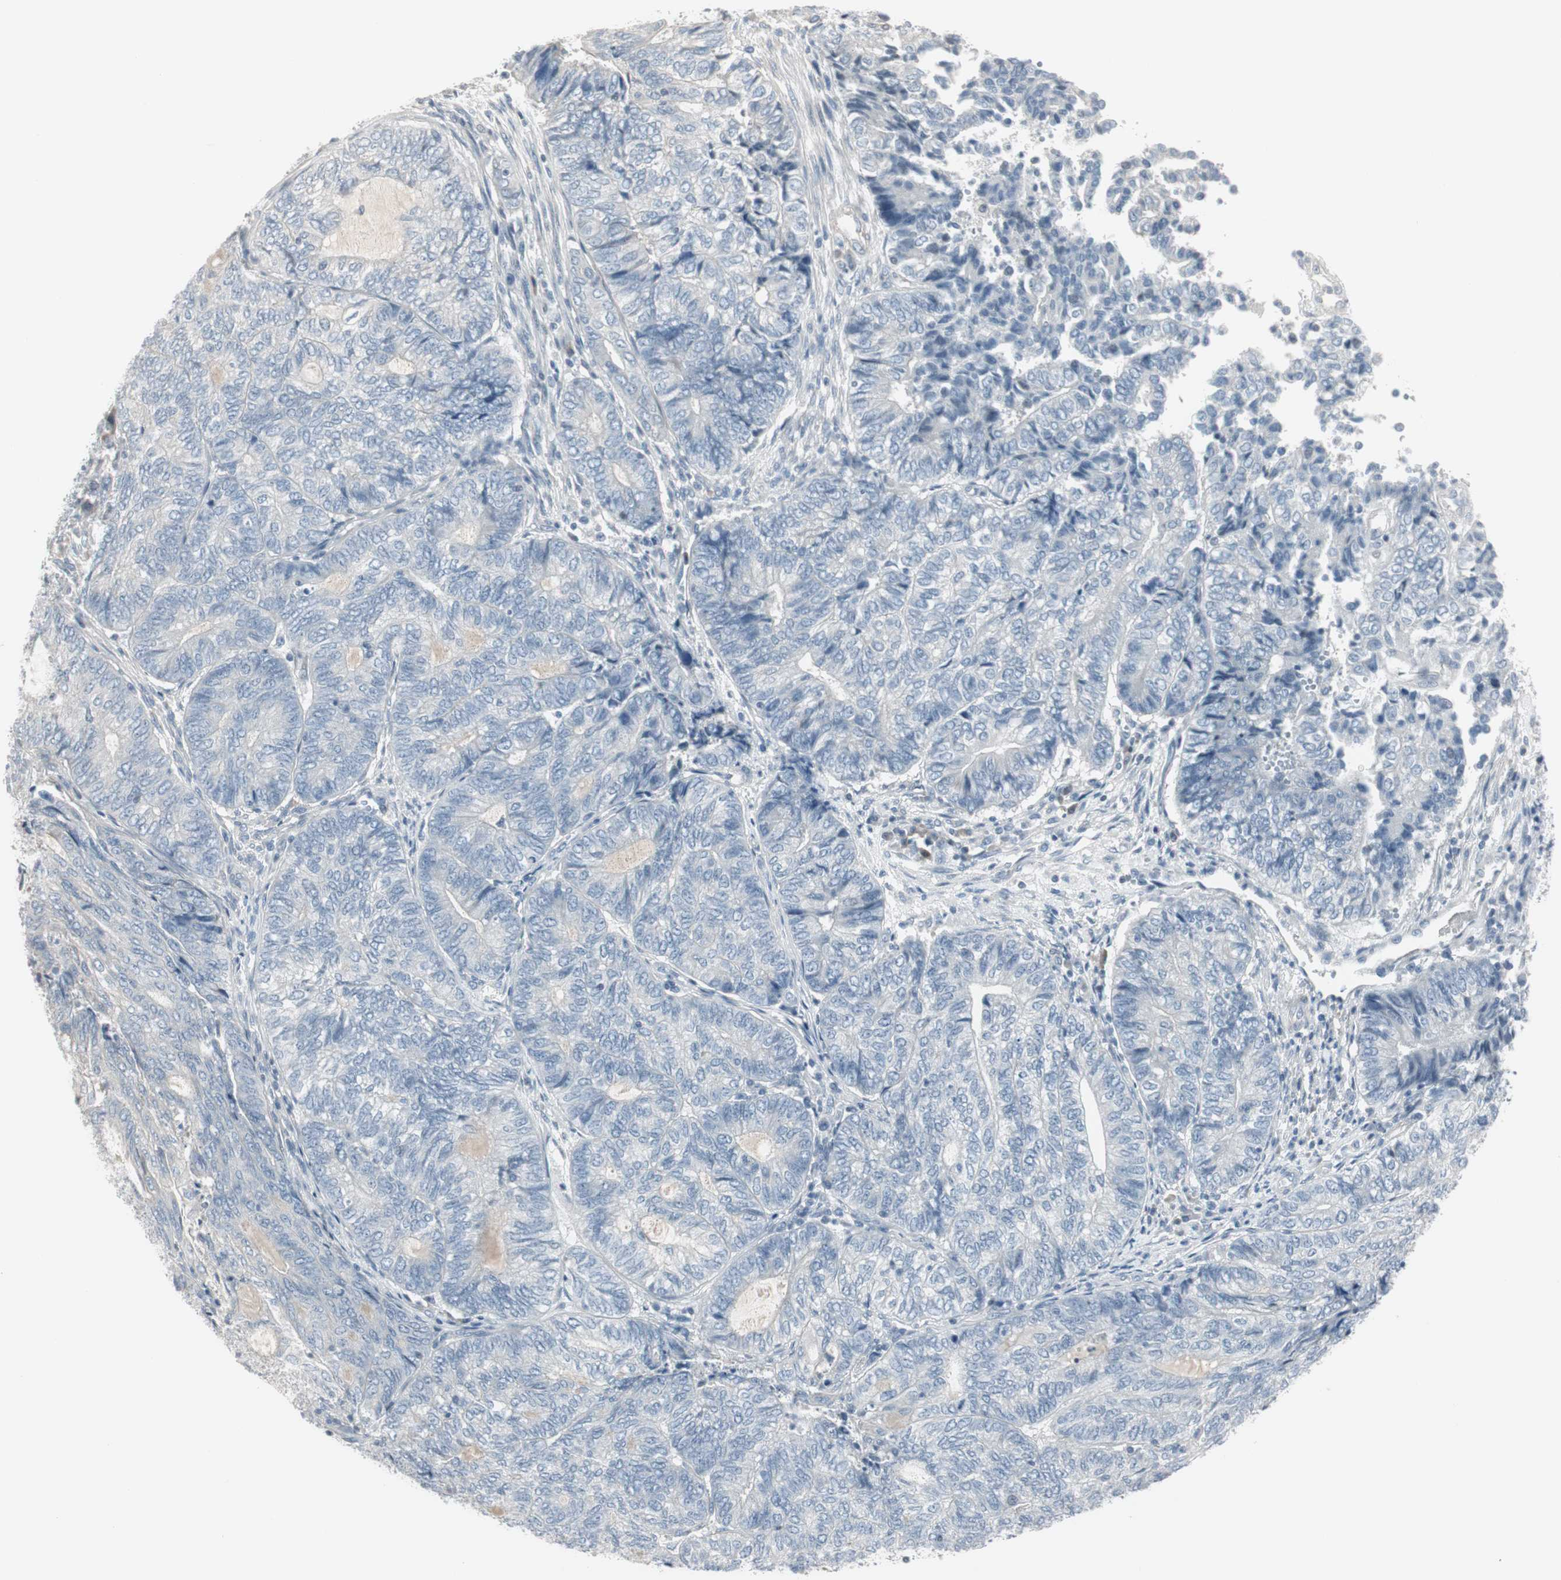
{"staining": {"intensity": "negative", "quantity": "none", "location": "none"}, "tissue": "endometrial cancer", "cell_type": "Tumor cells", "image_type": "cancer", "snomed": [{"axis": "morphology", "description": "Adenocarcinoma, NOS"}, {"axis": "topography", "description": "Uterus"}, {"axis": "topography", "description": "Endometrium"}], "caption": "Immunohistochemical staining of human endometrial adenocarcinoma demonstrates no significant expression in tumor cells. (Stains: DAB (3,3'-diaminobenzidine) immunohistochemistry (IHC) with hematoxylin counter stain, Microscopy: brightfield microscopy at high magnification).", "gene": "DMPK", "patient": {"sex": "female", "age": 70}}